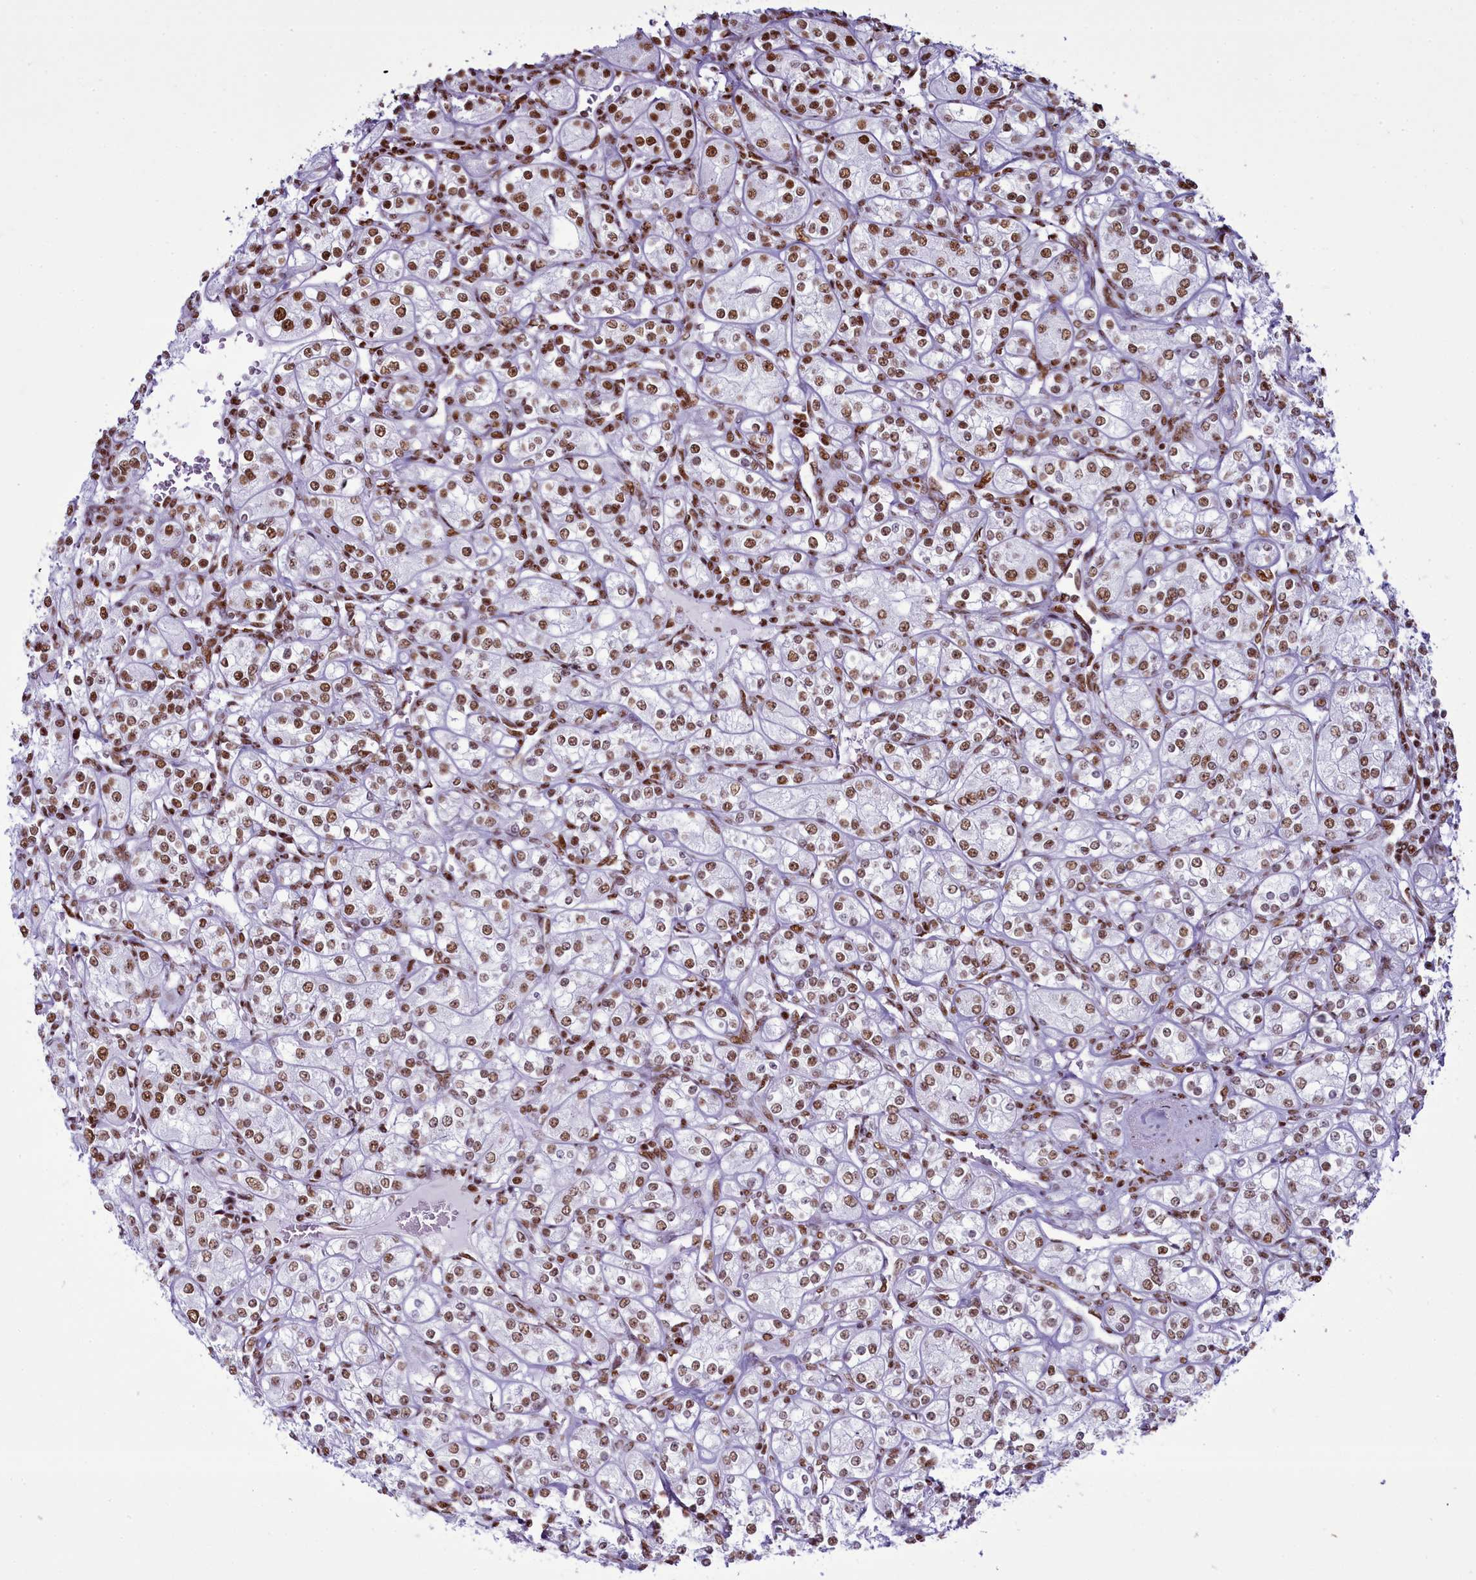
{"staining": {"intensity": "moderate", "quantity": ">75%", "location": "nuclear"}, "tissue": "renal cancer", "cell_type": "Tumor cells", "image_type": "cancer", "snomed": [{"axis": "morphology", "description": "Adenocarcinoma, NOS"}, {"axis": "topography", "description": "Kidney"}], "caption": "Protein staining reveals moderate nuclear staining in approximately >75% of tumor cells in renal adenocarcinoma.", "gene": "RALY", "patient": {"sex": "male", "age": 77}}